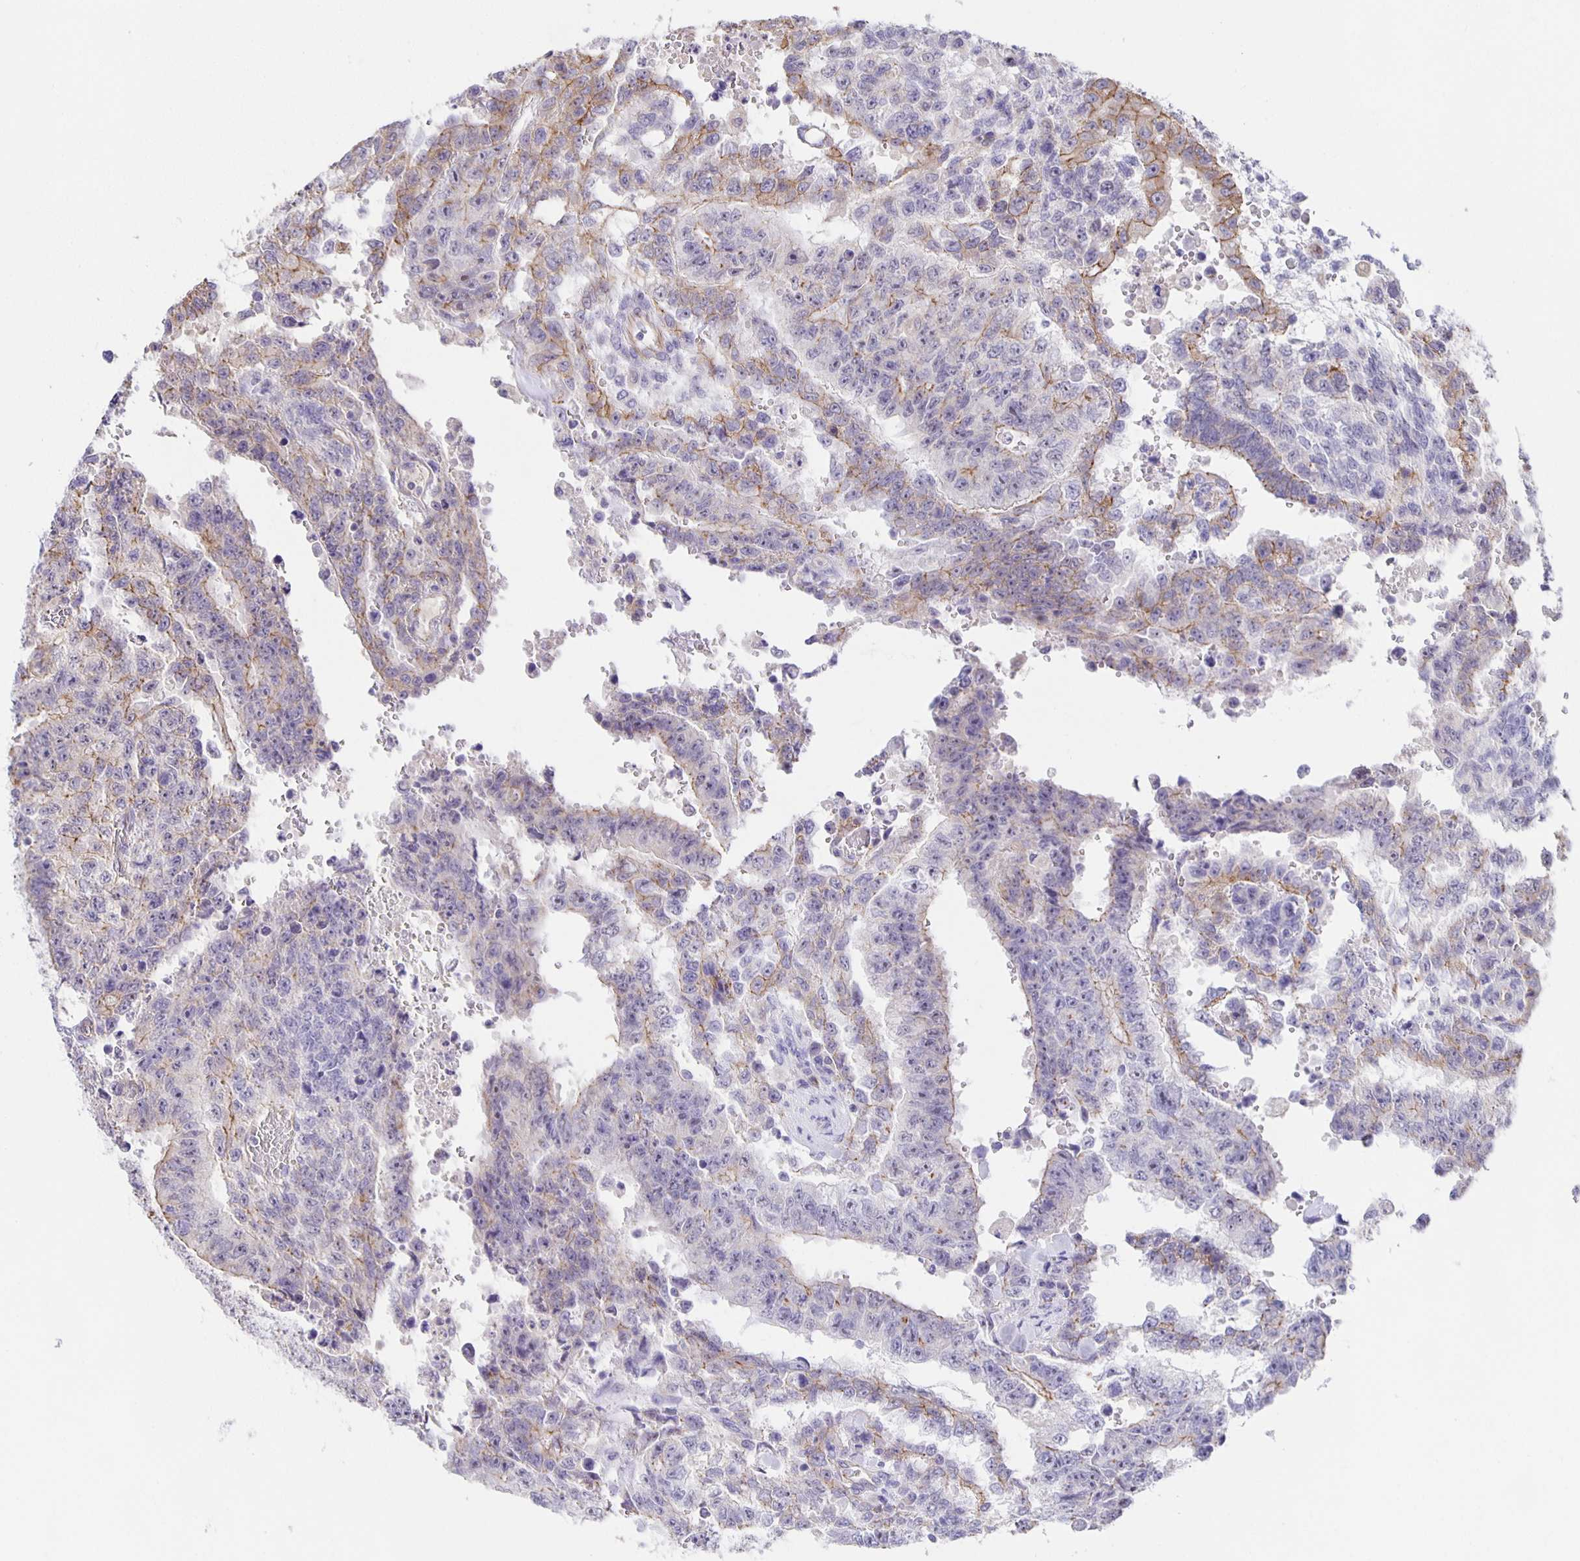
{"staining": {"intensity": "weak", "quantity": "<25%", "location": "cytoplasmic/membranous"}, "tissue": "testis cancer", "cell_type": "Tumor cells", "image_type": "cancer", "snomed": [{"axis": "morphology", "description": "Carcinoma, Embryonal, NOS"}, {"axis": "topography", "description": "Testis"}], "caption": "Immunohistochemistry histopathology image of neoplastic tissue: human testis cancer stained with DAB shows no significant protein positivity in tumor cells.", "gene": "JMJD4", "patient": {"sex": "male", "age": 24}}